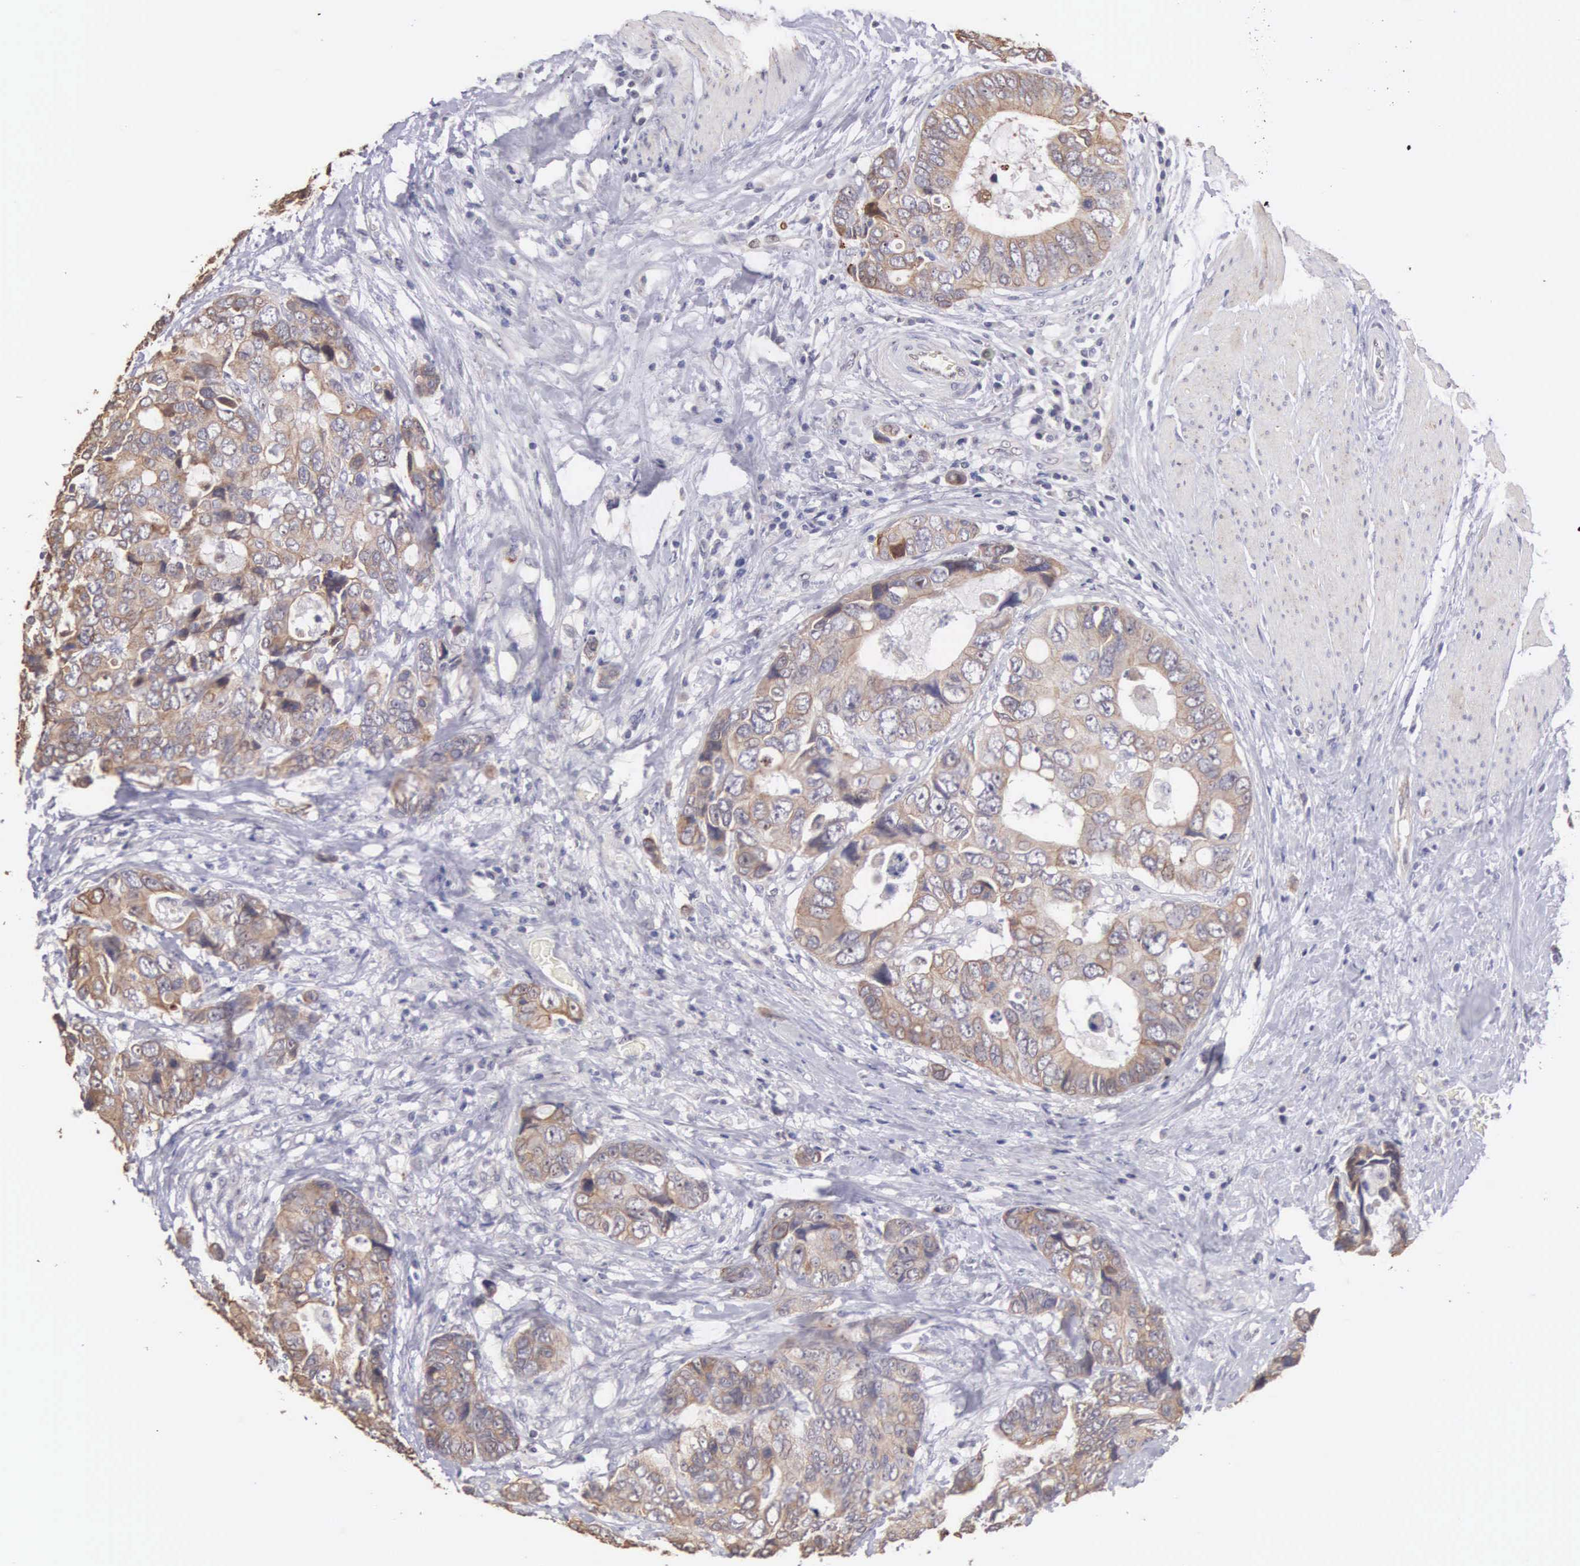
{"staining": {"intensity": "weak", "quantity": "25%-75%", "location": "cytoplasmic/membranous"}, "tissue": "colorectal cancer", "cell_type": "Tumor cells", "image_type": "cancer", "snomed": [{"axis": "morphology", "description": "Adenocarcinoma, NOS"}, {"axis": "topography", "description": "Rectum"}], "caption": "Colorectal adenocarcinoma was stained to show a protein in brown. There is low levels of weak cytoplasmic/membranous expression in approximately 25%-75% of tumor cells. (Stains: DAB in brown, nuclei in blue, Microscopy: brightfield microscopy at high magnification).", "gene": "PIR", "patient": {"sex": "female", "age": 67}}